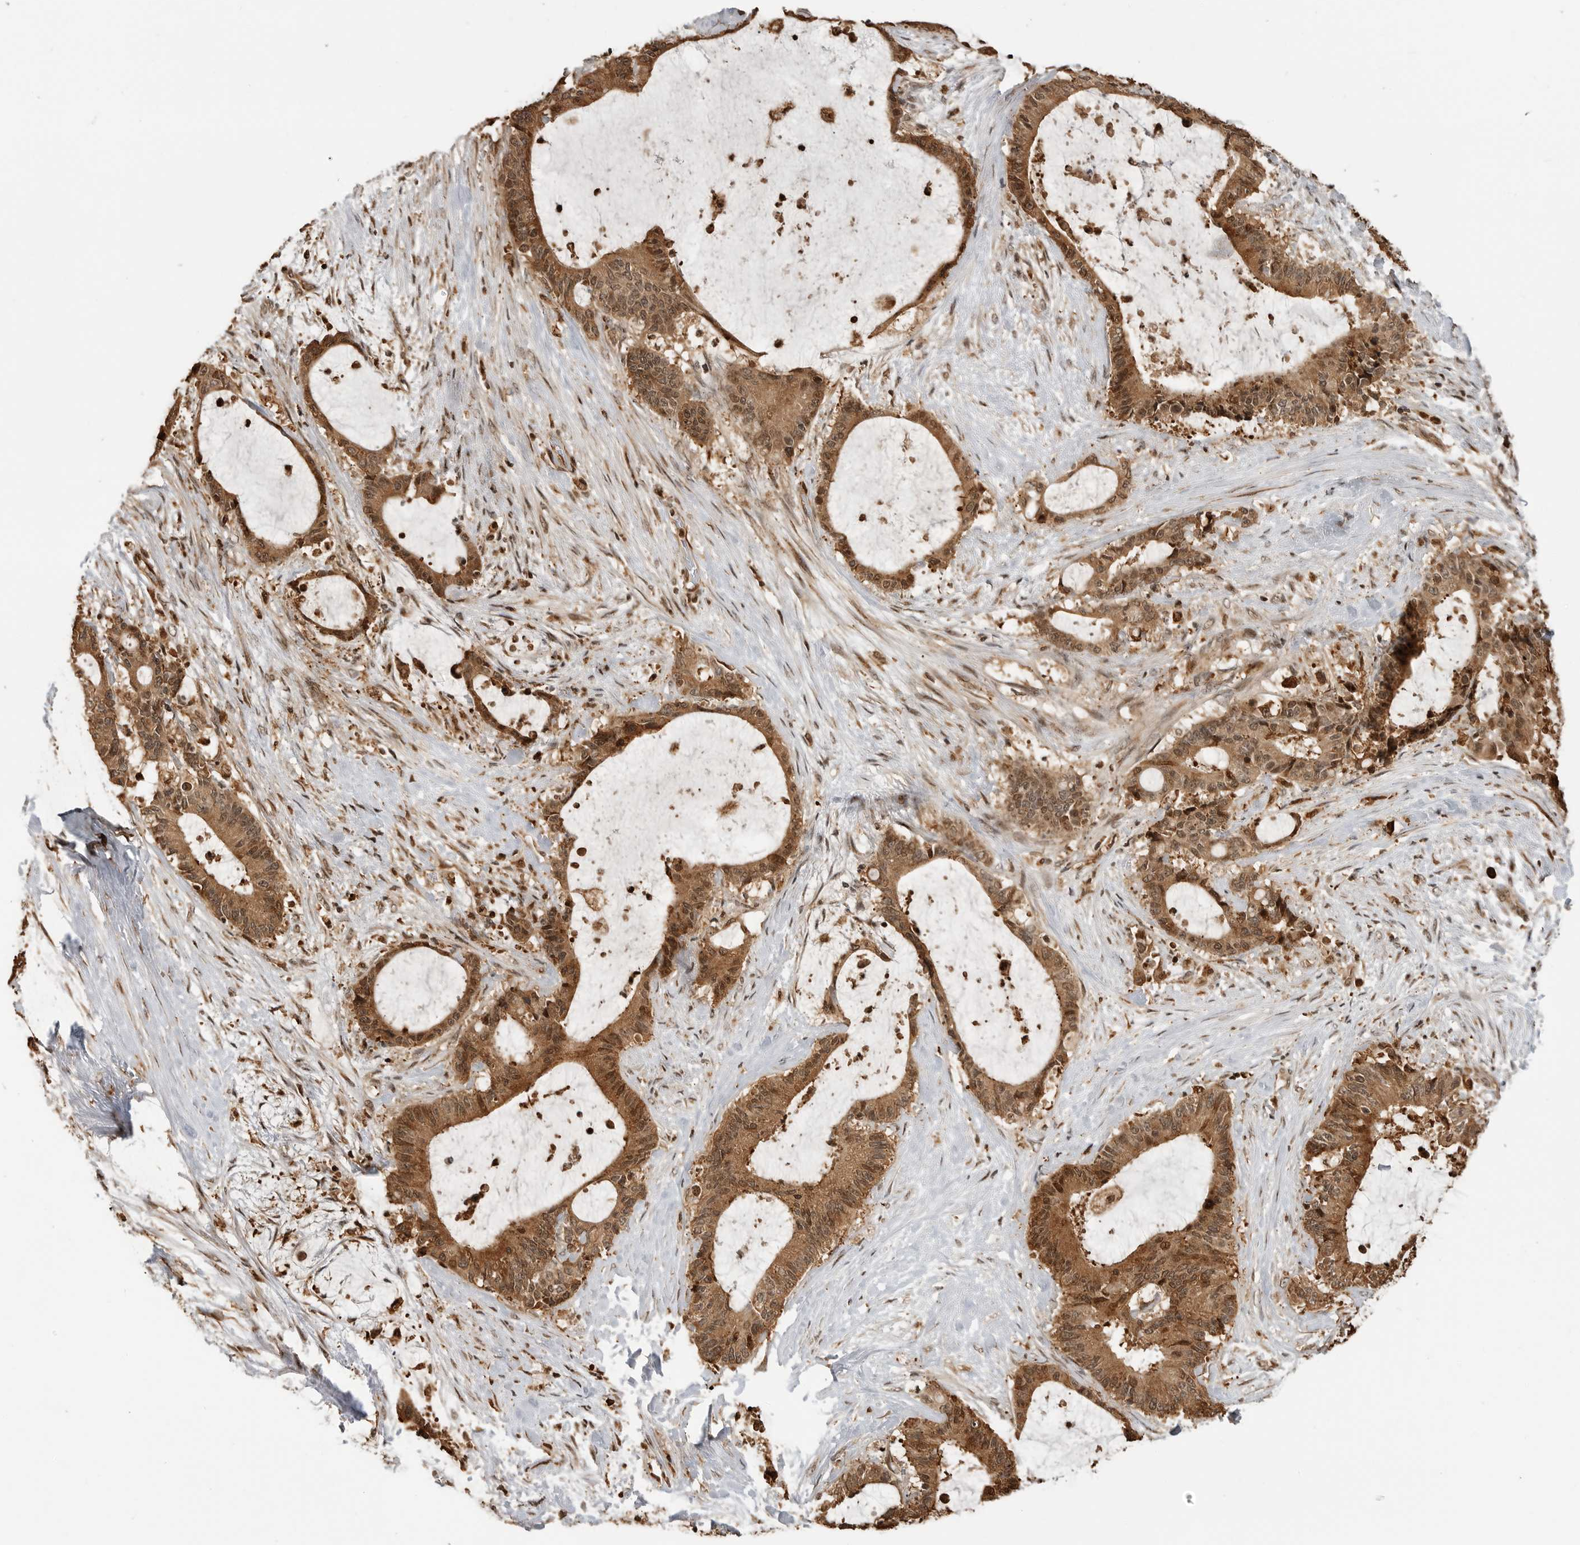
{"staining": {"intensity": "moderate", "quantity": ">75%", "location": "cytoplasmic/membranous,nuclear"}, "tissue": "liver cancer", "cell_type": "Tumor cells", "image_type": "cancer", "snomed": [{"axis": "morphology", "description": "Normal tissue, NOS"}, {"axis": "morphology", "description": "Cholangiocarcinoma"}, {"axis": "topography", "description": "Liver"}, {"axis": "topography", "description": "Peripheral nerve tissue"}], "caption": "A medium amount of moderate cytoplasmic/membranous and nuclear expression is appreciated in approximately >75% of tumor cells in liver cancer (cholangiocarcinoma) tissue.", "gene": "BMP2K", "patient": {"sex": "female", "age": 73}}